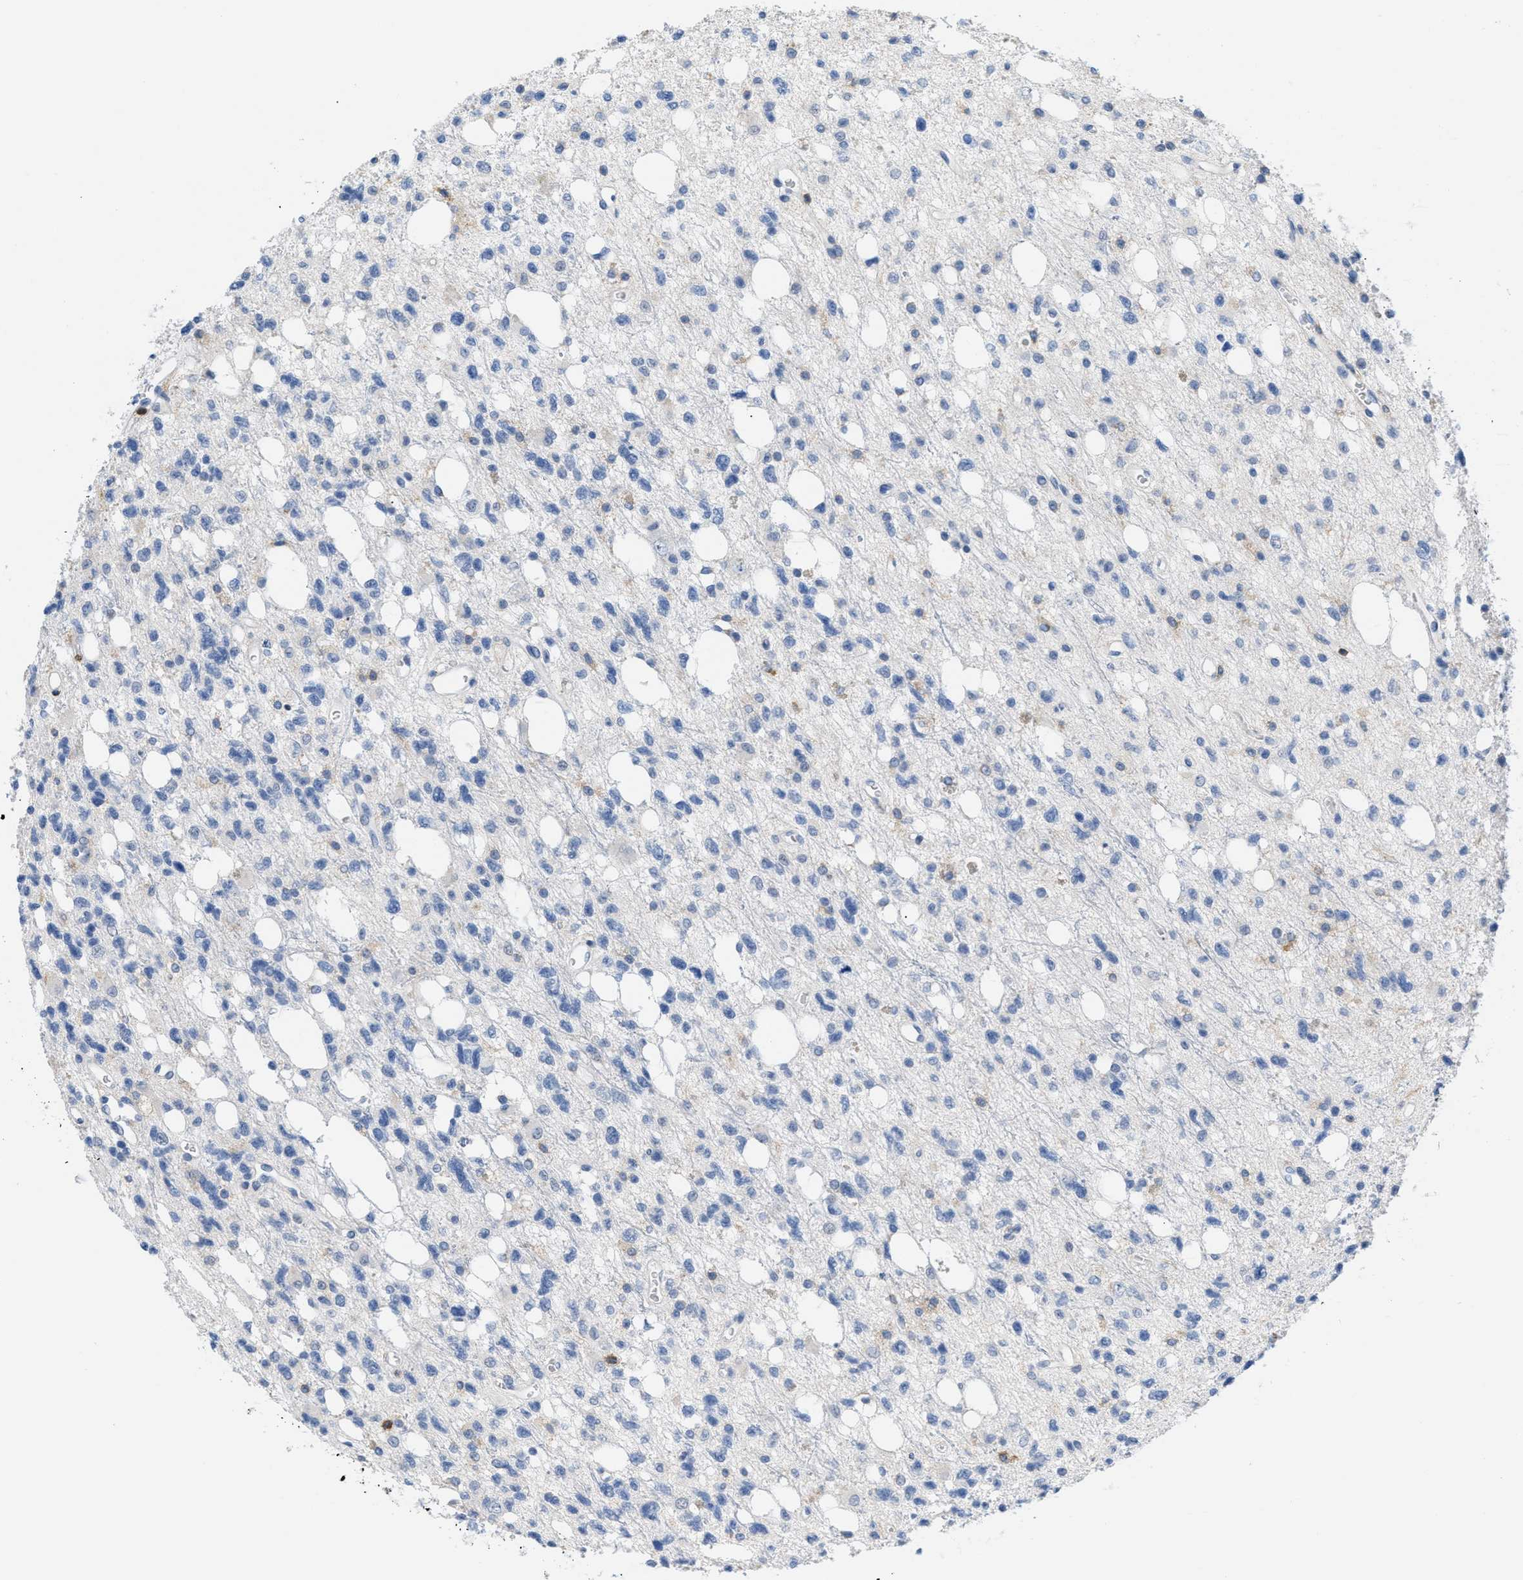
{"staining": {"intensity": "negative", "quantity": "none", "location": "none"}, "tissue": "glioma", "cell_type": "Tumor cells", "image_type": "cancer", "snomed": [{"axis": "morphology", "description": "Glioma, malignant, High grade"}, {"axis": "topography", "description": "Brain"}], "caption": "Tumor cells are negative for protein expression in human malignant glioma (high-grade).", "gene": "IL16", "patient": {"sex": "female", "age": 62}}